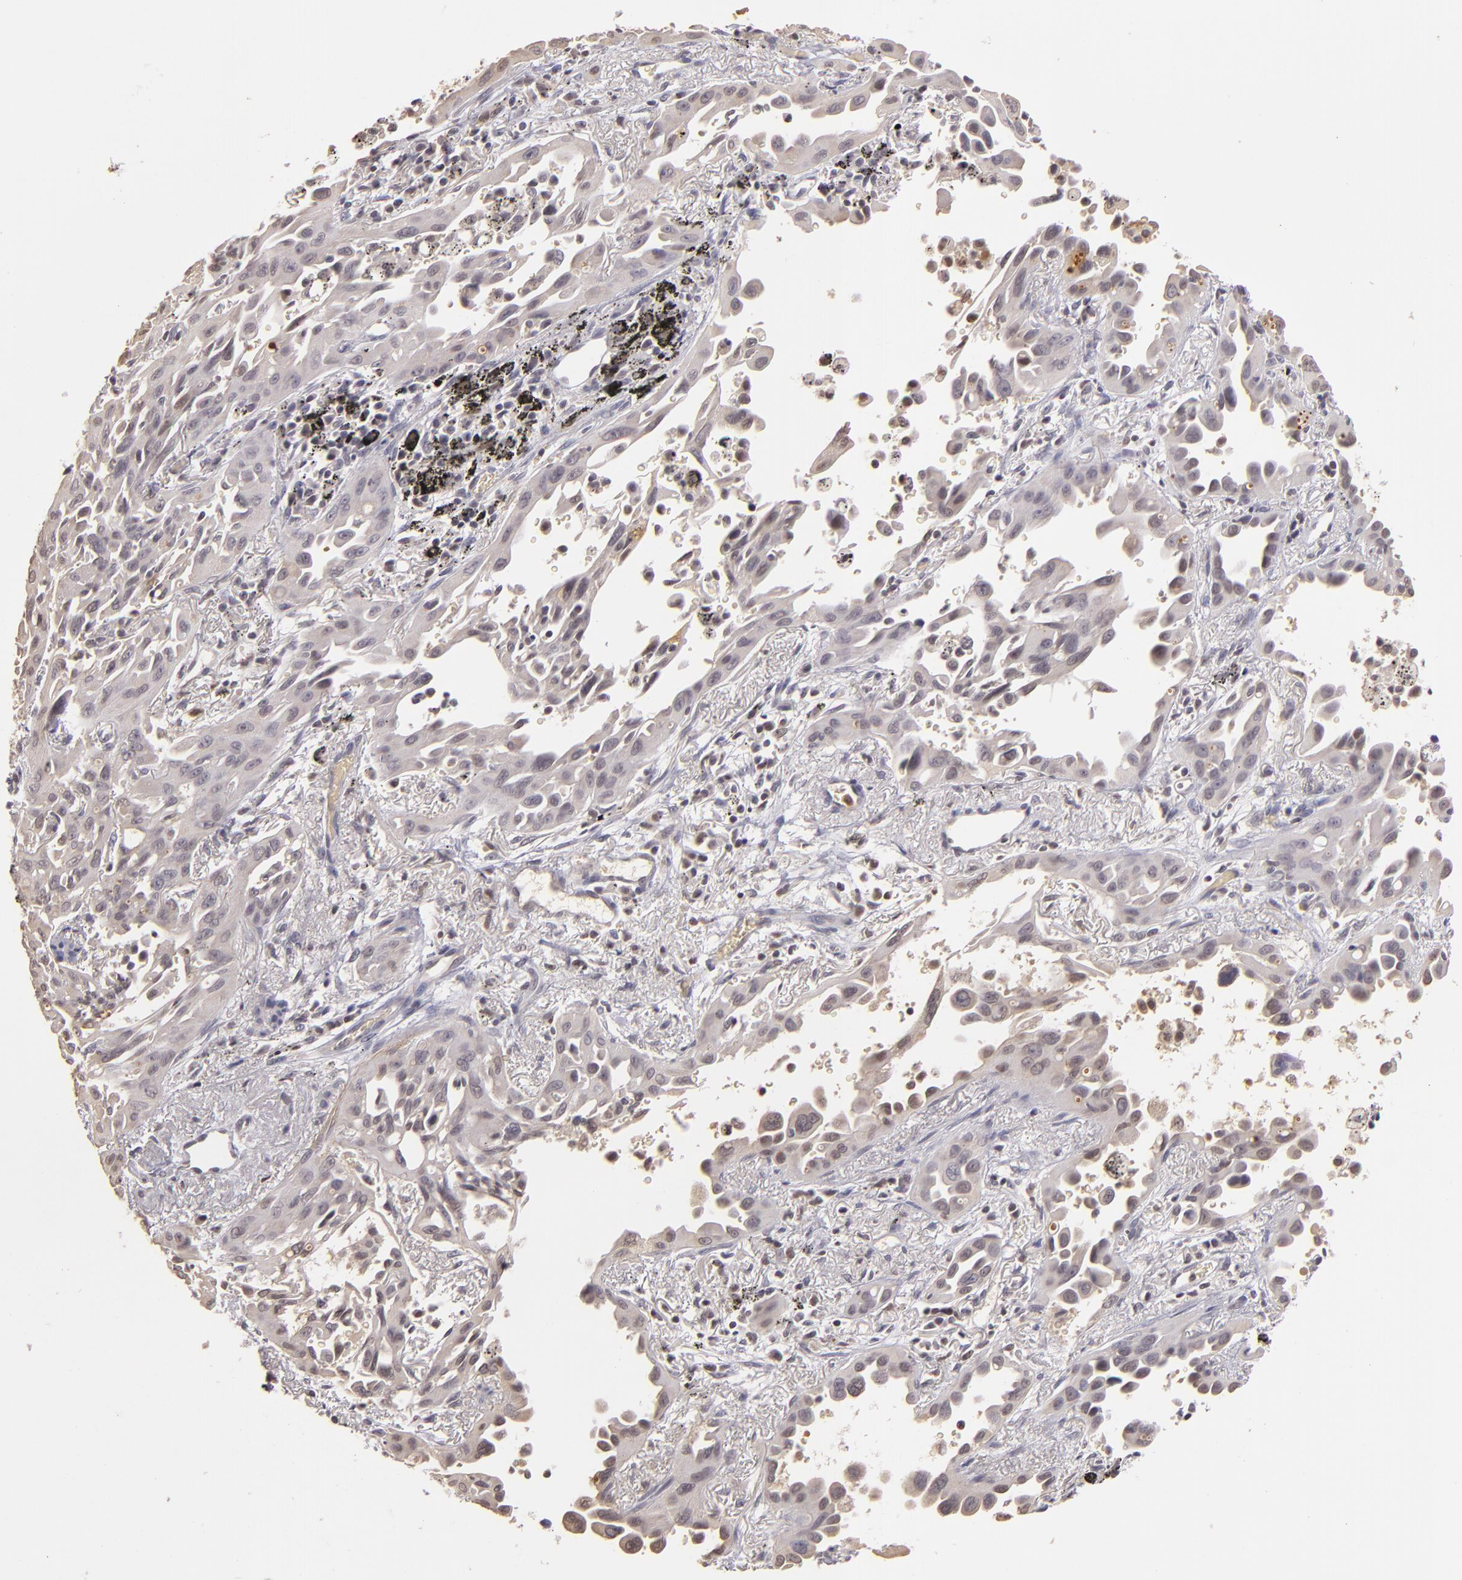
{"staining": {"intensity": "weak", "quantity": ">75%", "location": "cytoplasmic/membranous"}, "tissue": "lung cancer", "cell_type": "Tumor cells", "image_type": "cancer", "snomed": [{"axis": "morphology", "description": "Adenocarcinoma, NOS"}, {"axis": "topography", "description": "Lung"}], "caption": "Tumor cells display low levels of weak cytoplasmic/membranous positivity in approximately >75% of cells in human adenocarcinoma (lung). (DAB (3,3'-diaminobenzidine) IHC with brightfield microscopy, high magnification).", "gene": "LRG1", "patient": {"sex": "male", "age": 68}}